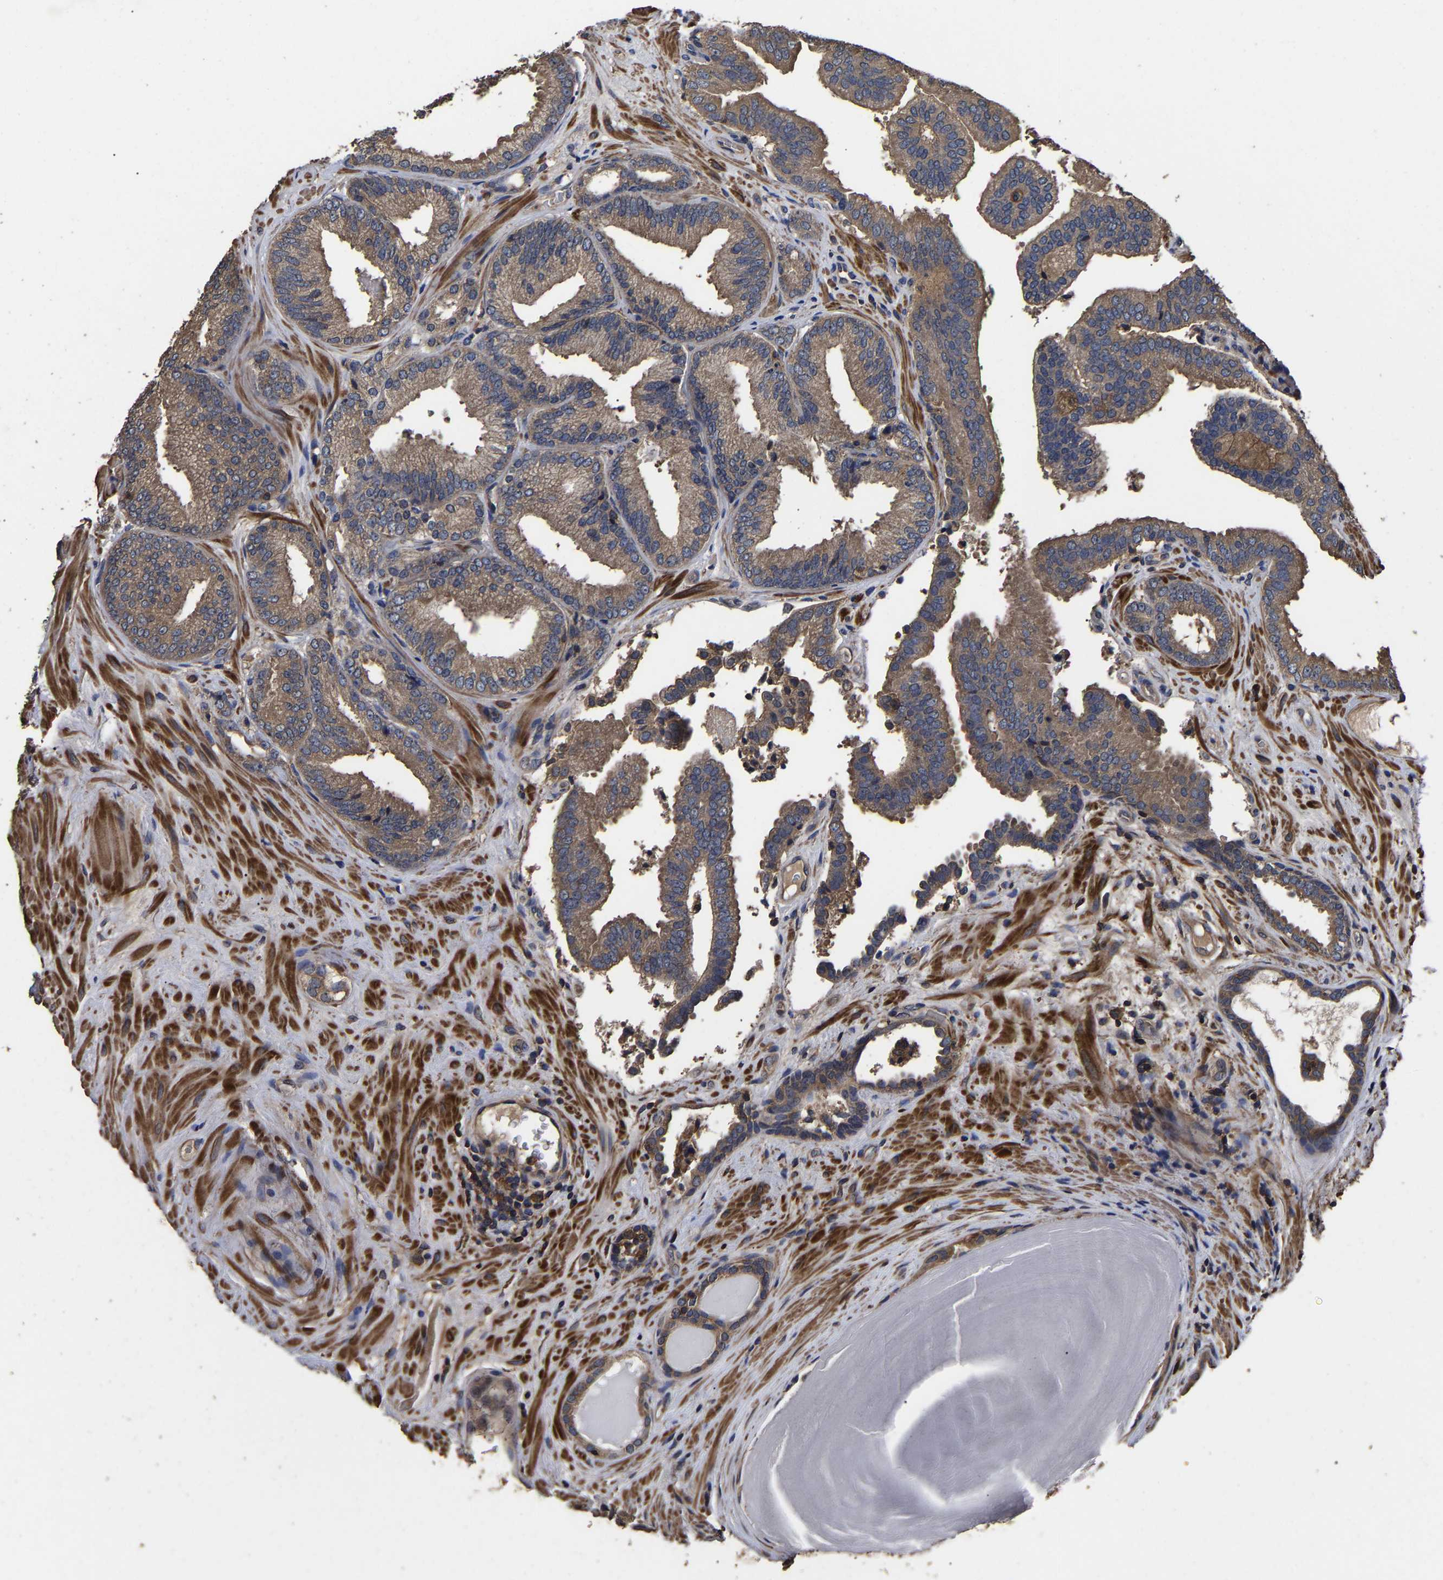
{"staining": {"intensity": "moderate", "quantity": ">75%", "location": "cytoplasmic/membranous"}, "tissue": "prostate cancer", "cell_type": "Tumor cells", "image_type": "cancer", "snomed": [{"axis": "morphology", "description": "Adenocarcinoma, Low grade"}, {"axis": "topography", "description": "Prostate"}], "caption": "This micrograph demonstrates immunohistochemistry (IHC) staining of human prostate cancer (adenocarcinoma (low-grade)), with medium moderate cytoplasmic/membranous expression in about >75% of tumor cells.", "gene": "ITCH", "patient": {"sex": "male", "age": 65}}